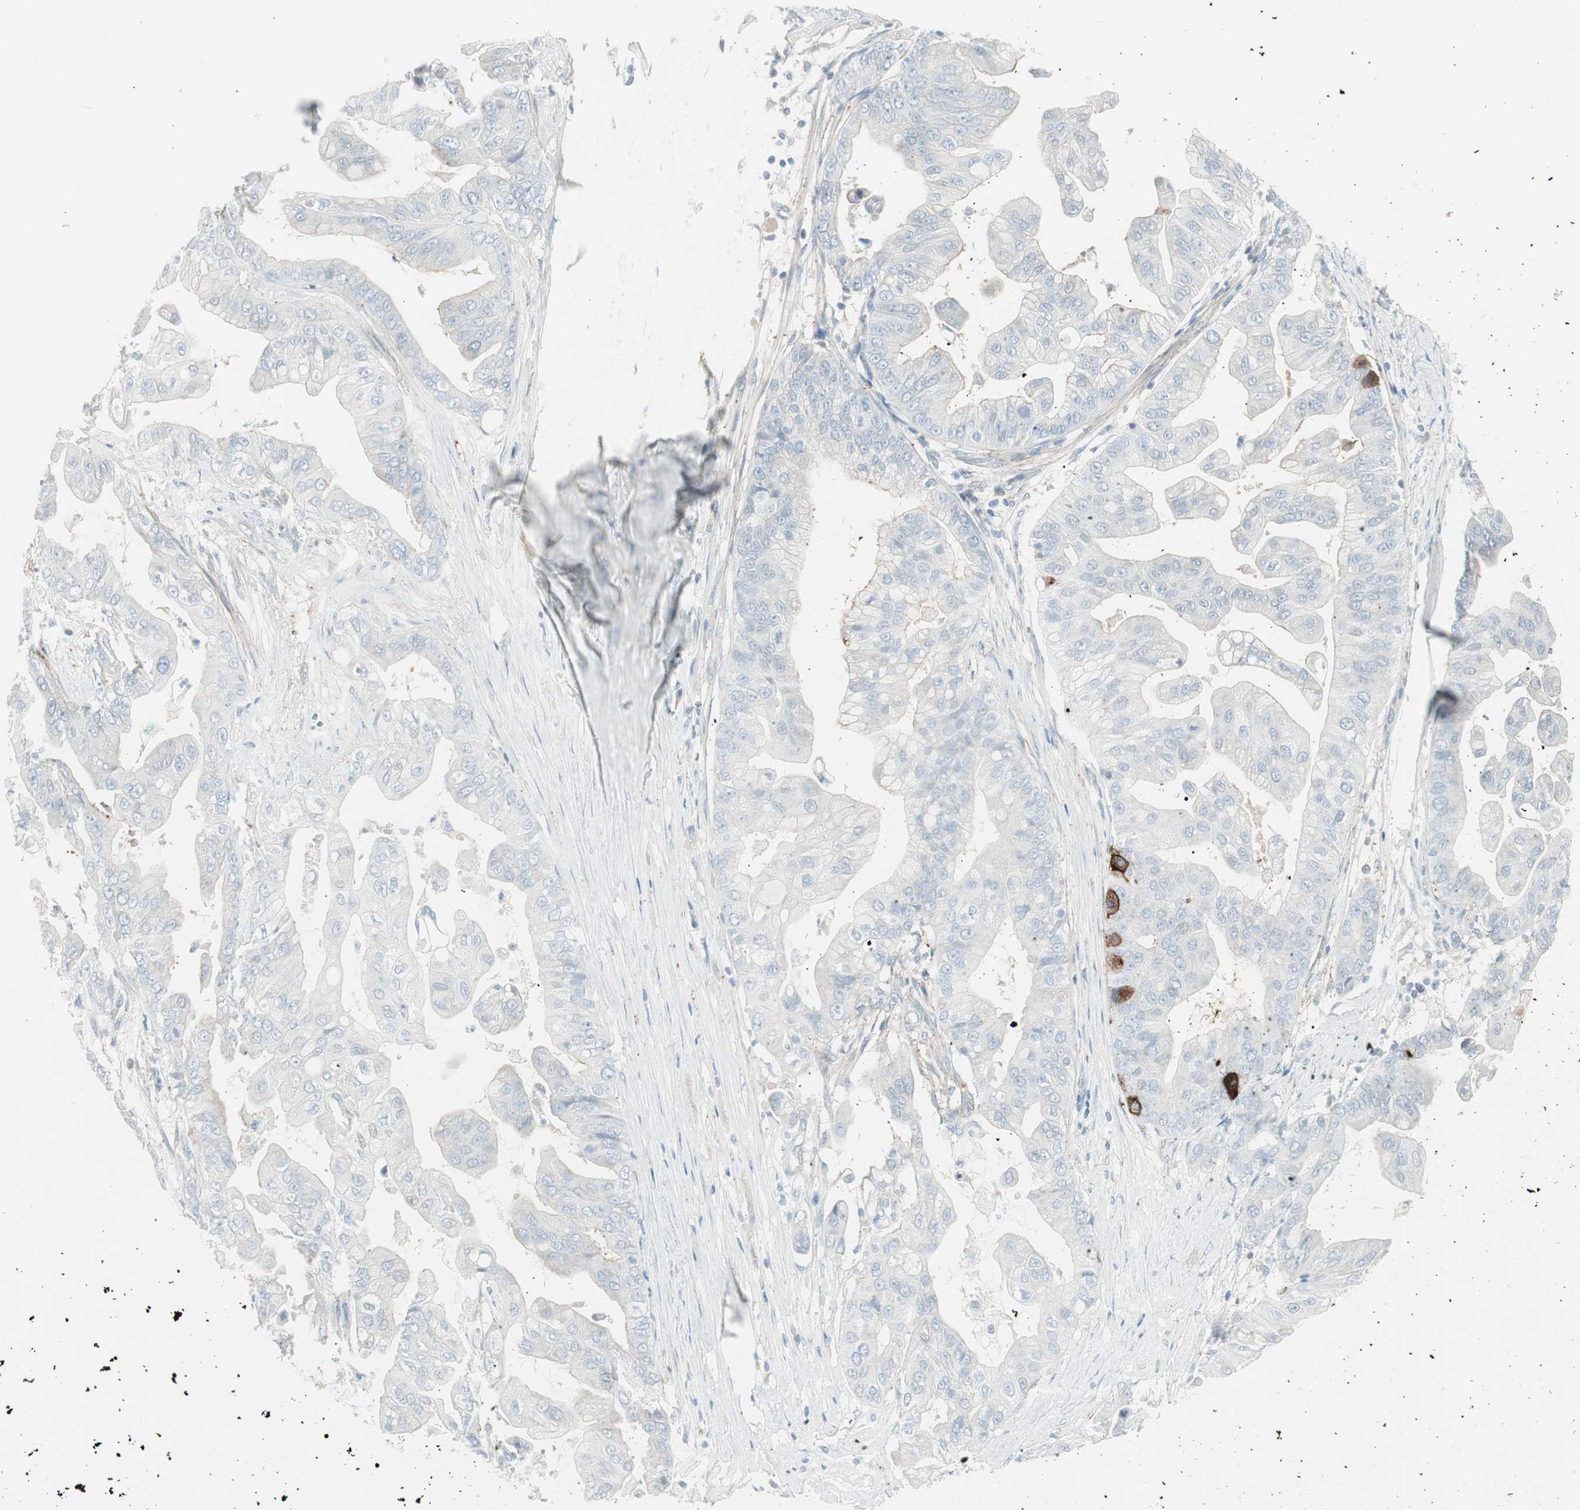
{"staining": {"intensity": "strong", "quantity": "<25%", "location": "cytoplasmic/membranous"}, "tissue": "pancreatic cancer", "cell_type": "Tumor cells", "image_type": "cancer", "snomed": [{"axis": "morphology", "description": "Adenocarcinoma, NOS"}, {"axis": "topography", "description": "Pancreas"}], "caption": "Tumor cells exhibit strong cytoplasmic/membranous staining in approximately <25% of cells in pancreatic cancer (adenocarcinoma). (IHC, brightfield microscopy, high magnification).", "gene": "CACNA2D1", "patient": {"sex": "female", "age": 75}}